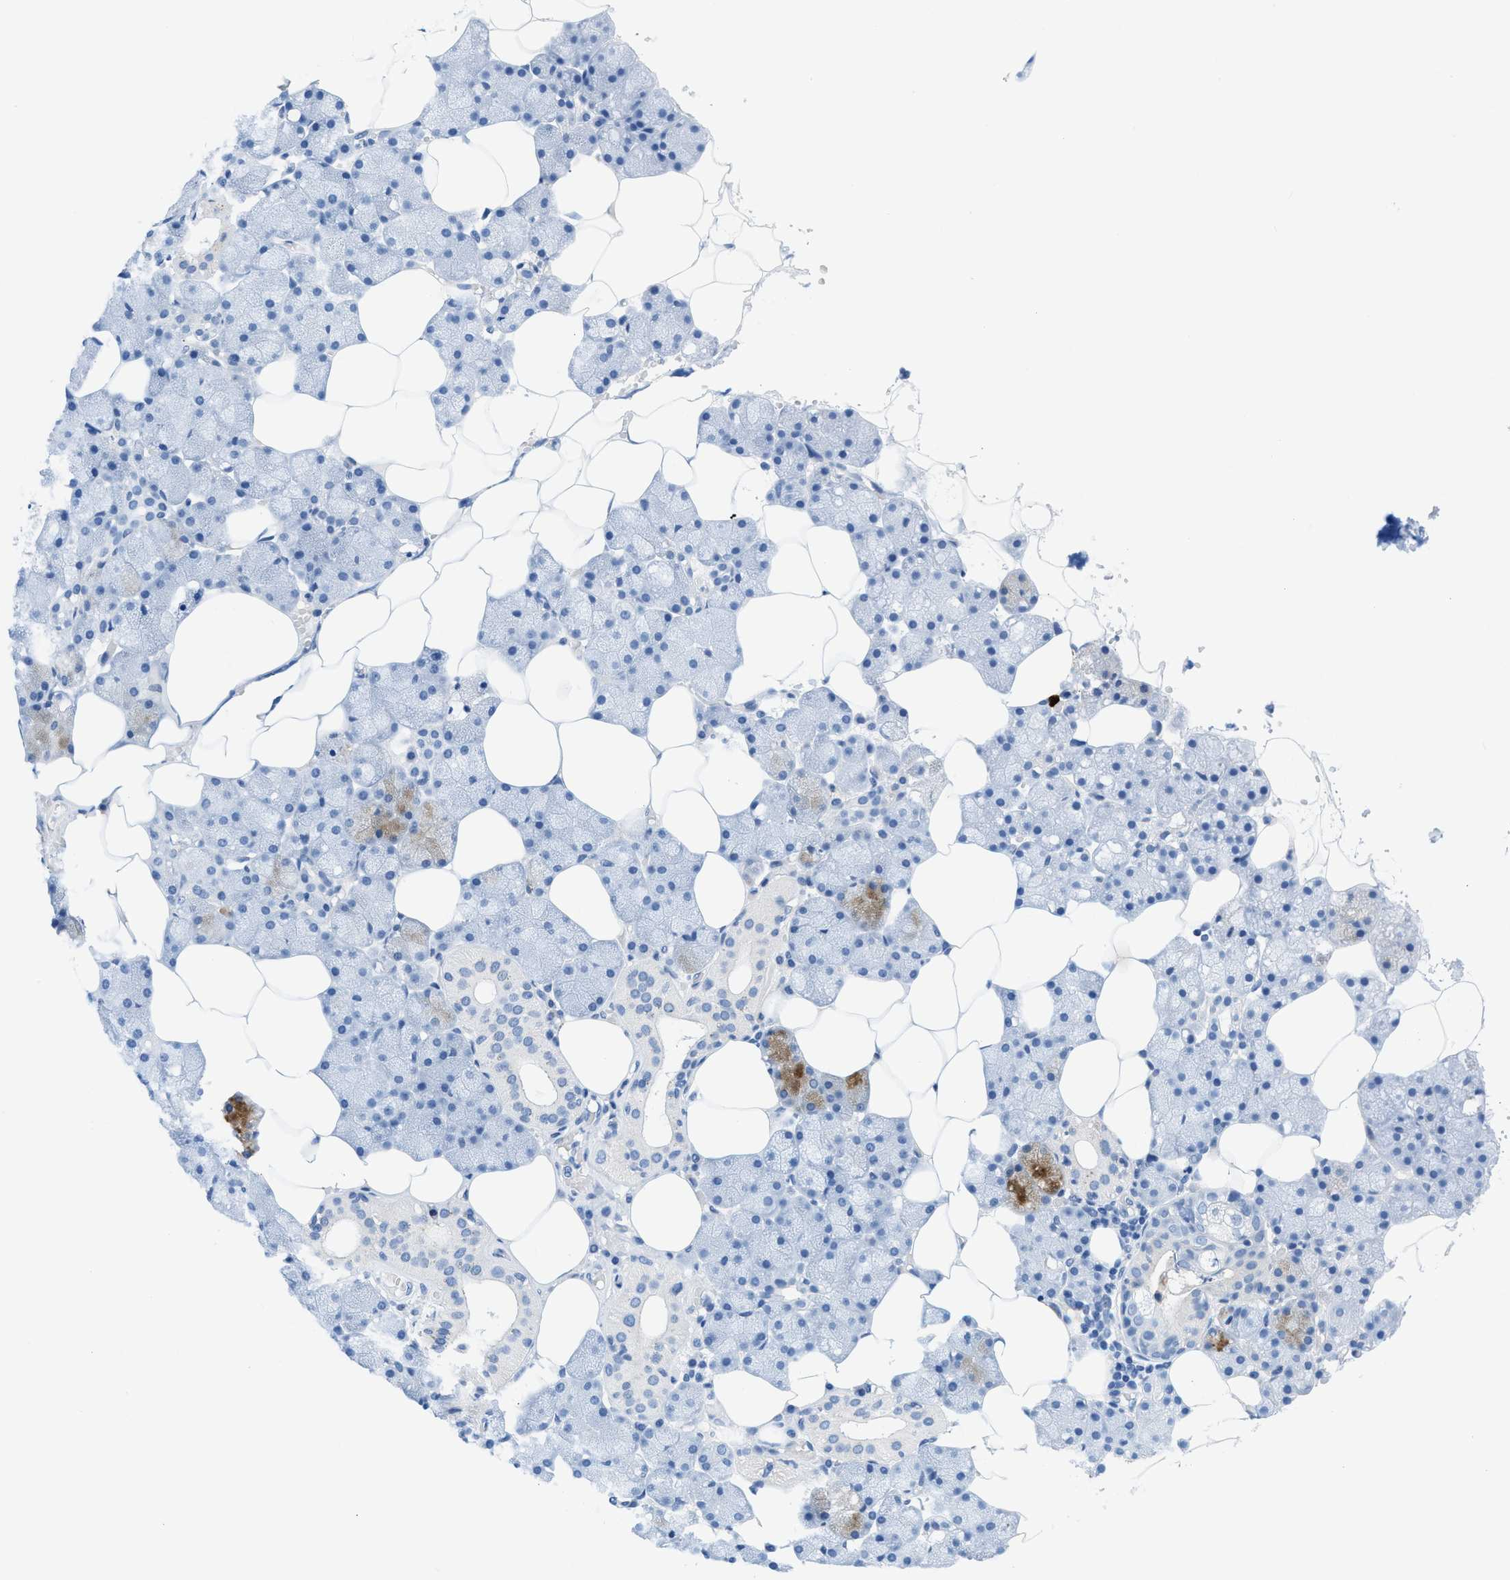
{"staining": {"intensity": "weak", "quantity": "25%-75%", "location": "cytoplasmic/membranous"}, "tissue": "salivary gland", "cell_type": "Glandular cells", "image_type": "normal", "snomed": [{"axis": "morphology", "description": "Normal tissue, NOS"}, {"axis": "topography", "description": "Salivary gland"}], "caption": "Protein analysis of normal salivary gland exhibits weak cytoplasmic/membranous staining in approximately 25%-75% of glandular cells. (Brightfield microscopy of DAB IHC at high magnification).", "gene": "FDCSP", "patient": {"sex": "male", "age": 62}}